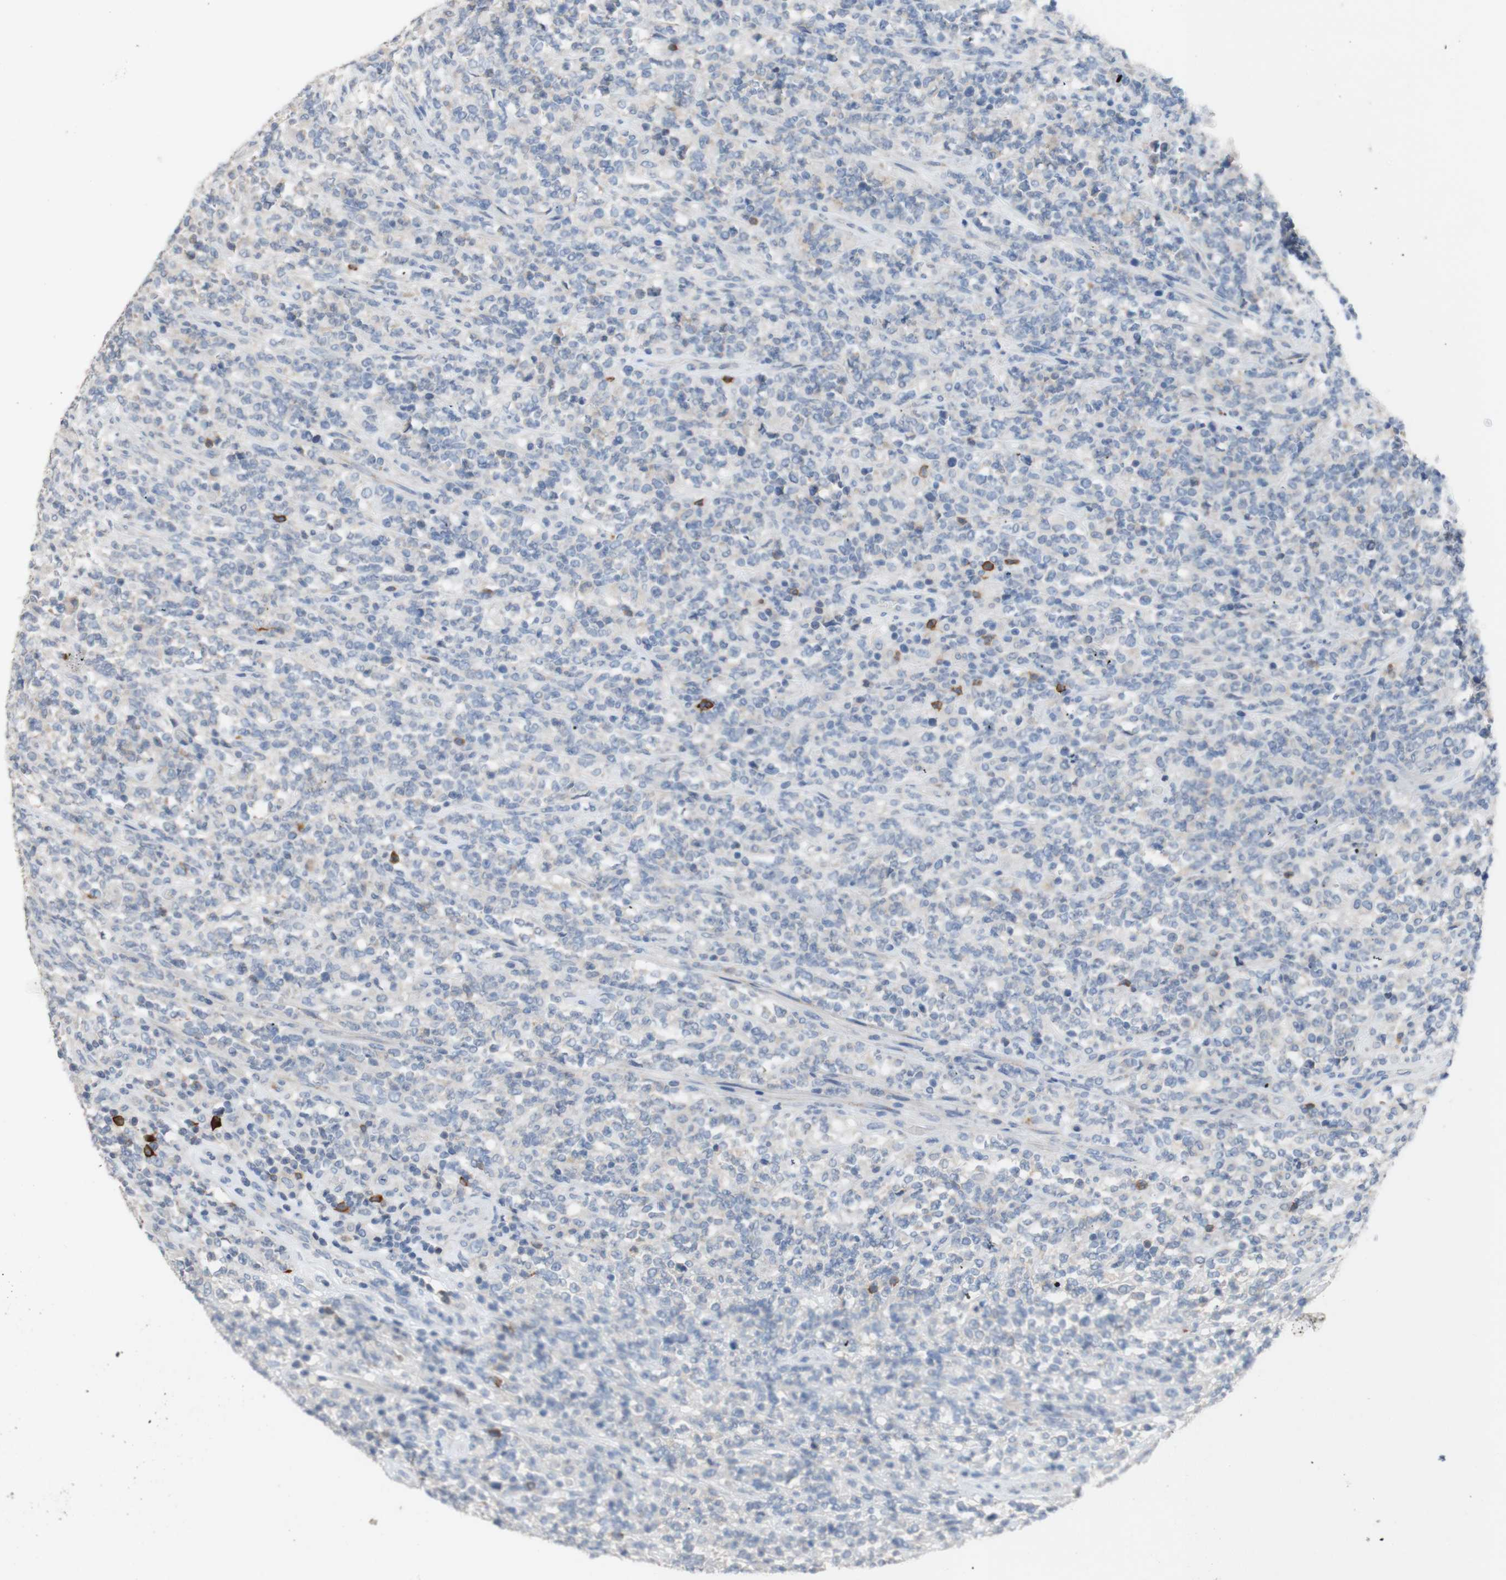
{"staining": {"intensity": "negative", "quantity": "none", "location": "none"}, "tissue": "lymphoma", "cell_type": "Tumor cells", "image_type": "cancer", "snomed": [{"axis": "morphology", "description": "Malignant lymphoma, non-Hodgkin's type, High grade"}, {"axis": "topography", "description": "Soft tissue"}], "caption": "An immunohistochemistry photomicrograph of high-grade malignant lymphoma, non-Hodgkin's type is shown. There is no staining in tumor cells of high-grade malignant lymphoma, non-Hodgkin's type. (Stains: DAB (3,3'-diaminobenzidine) immunohistochemistry with hematoxylin counter stain, Microscopy: brightfield microscopy at high magnification).", "gene": "PACSIN1", "patient": {"sex": "male", "age": 18}}